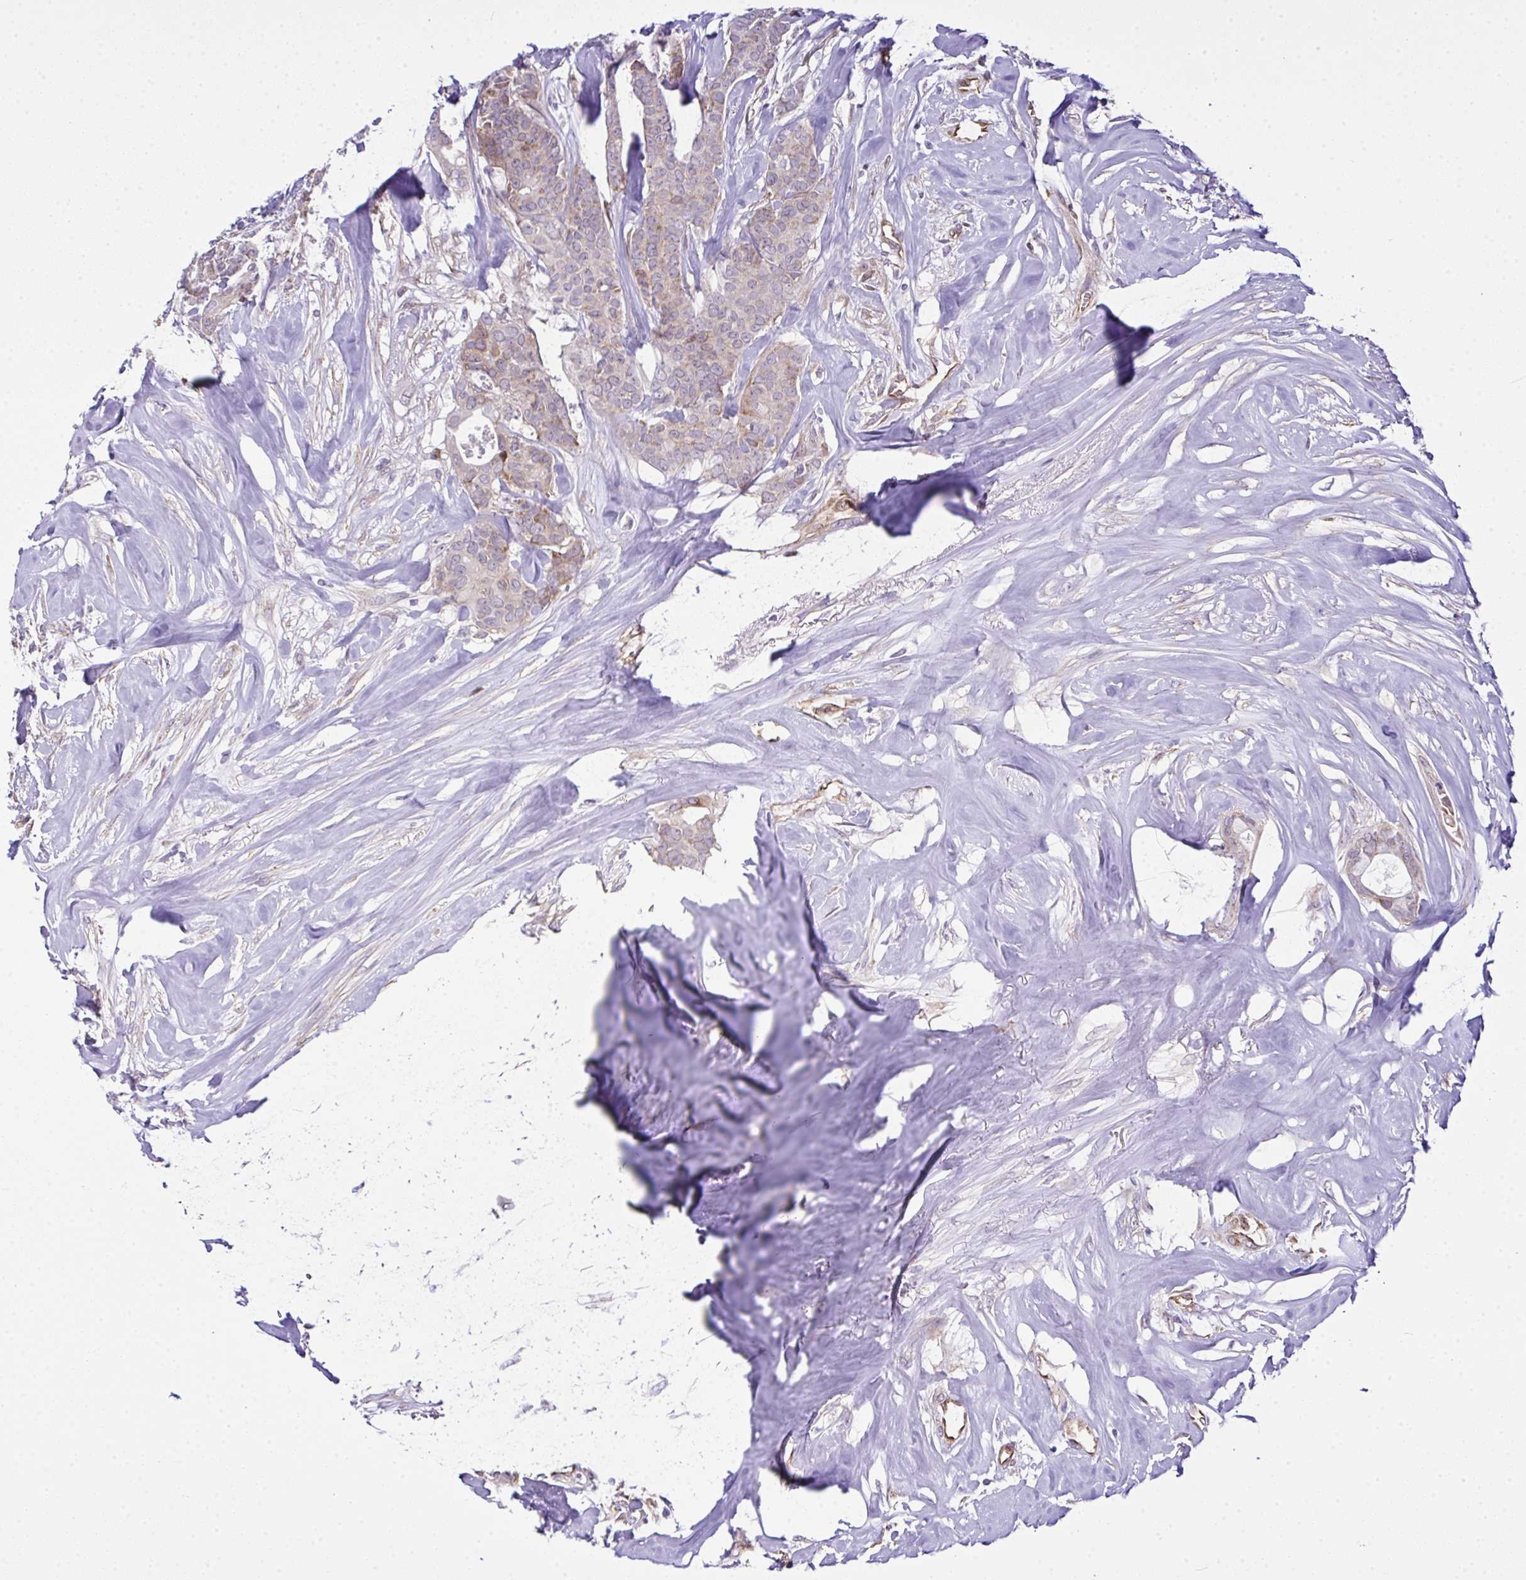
{"staining": {"intensity": "weak", "quantity": "<25%", "location": "cytoplasmic/membranous"}, "tissue": "breast cancer", "cell_type": "Tumor cells", "image_type": "cancer", "snomed": [{"axis": "morphology", "description": "Duct carcinoma"}, {"axis": "topography", "description": "Breast"}], "caption": "A high-resolution micrograph shows immunohistochemistry staining of breast cancer (invasive ductal carcinoma), which reveals no significant positivity in tumor cells.", "gene": "RSKR", "patient": {"sex": "female", "age": 84}}